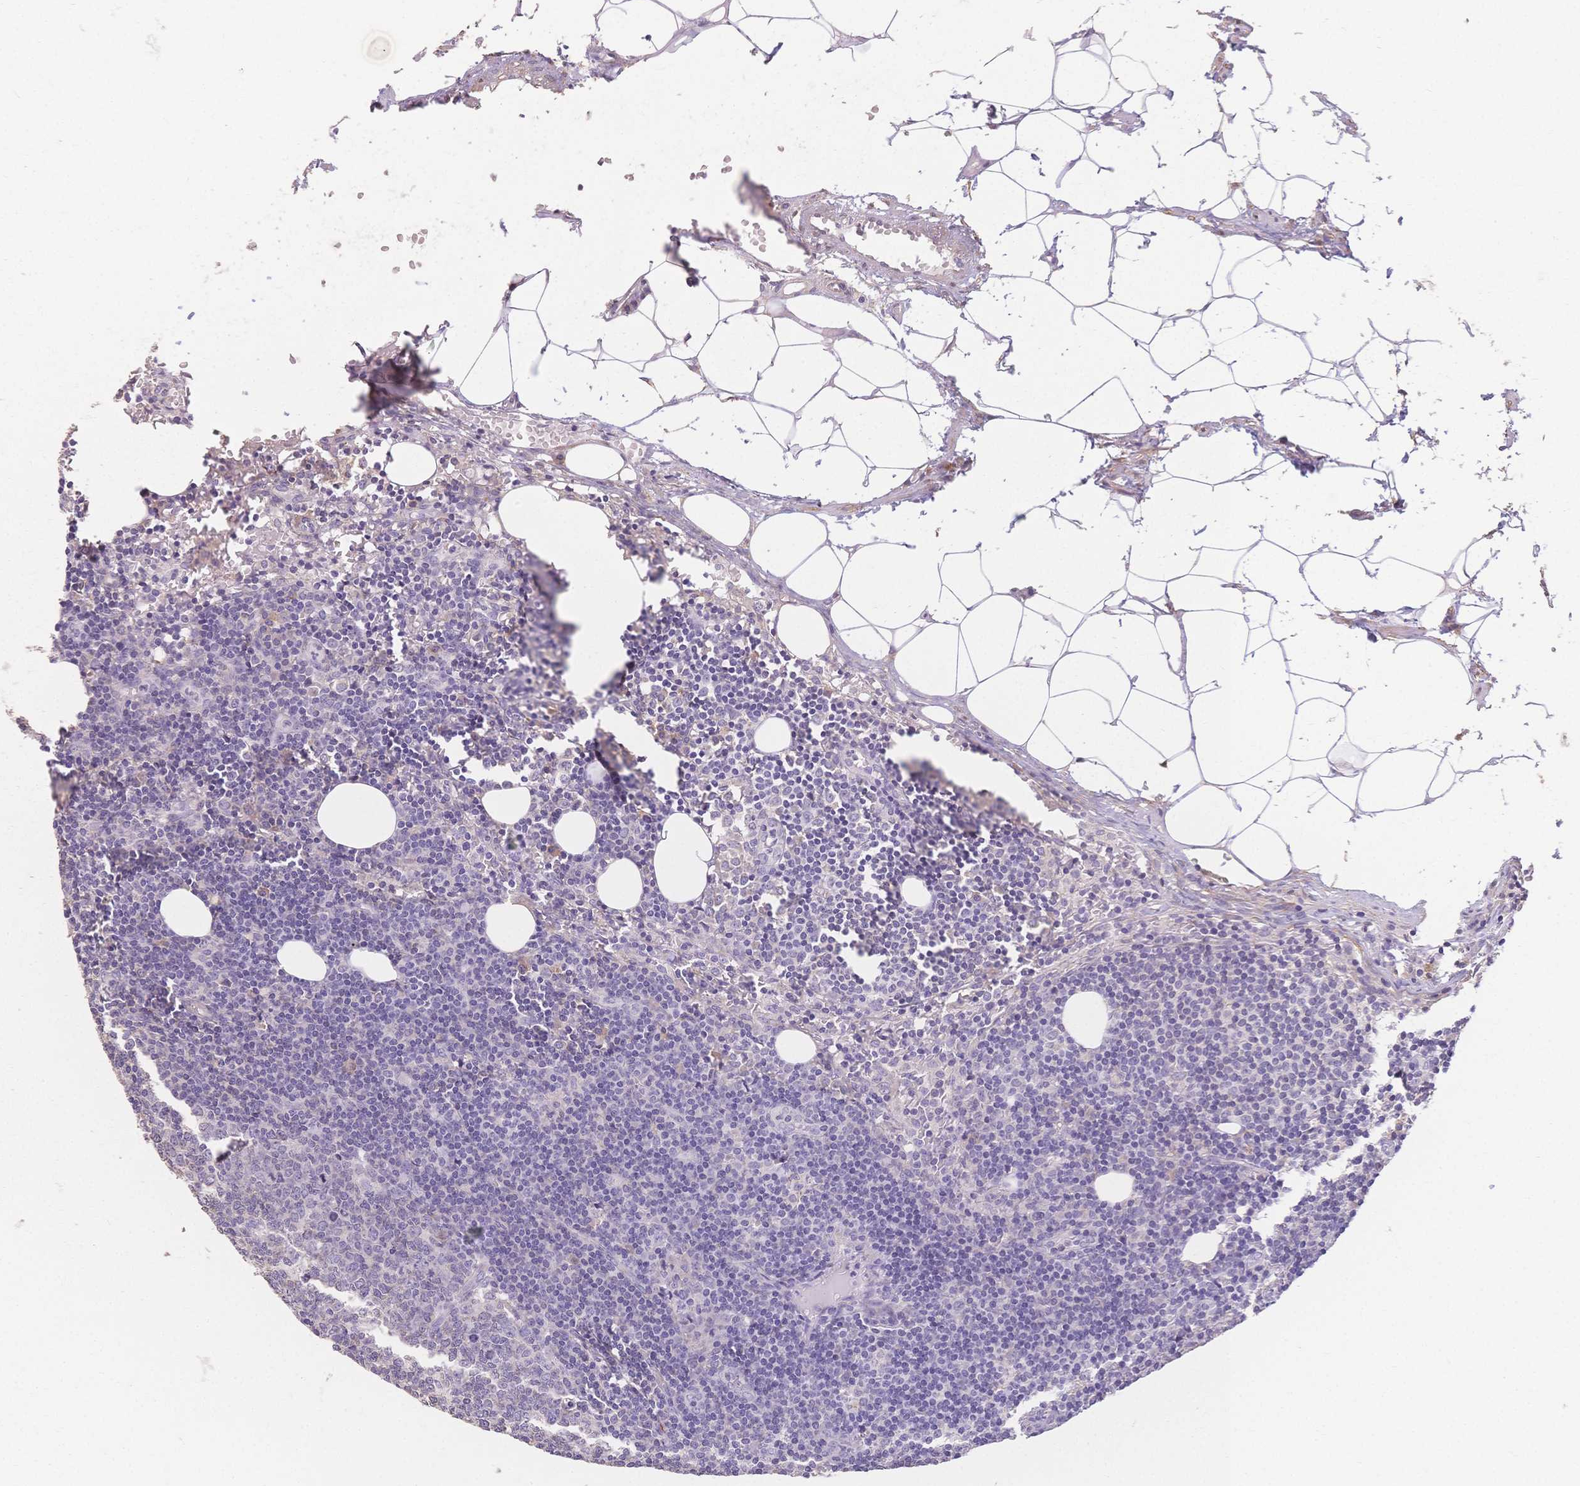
{"staining": {"intensity": "negative", "quantity": "none", "location": "none"}, "tissue": "lymph node", "cell_type": "Germinal center cells", "image_type": "normal", "snomed": [{"axis": "morphology", "description": "Normal tissue, NOS"}, {"axis": "topography", "description": "Lymph node"}], "caption": "Immunohistochemistry (IHC) micrograph of benign human lymph node stained for a protein (brown), which reveals no staining in germinal center cells.", "gene": "HS3ST5", "patient": {"sex": "female", "age": 41}}